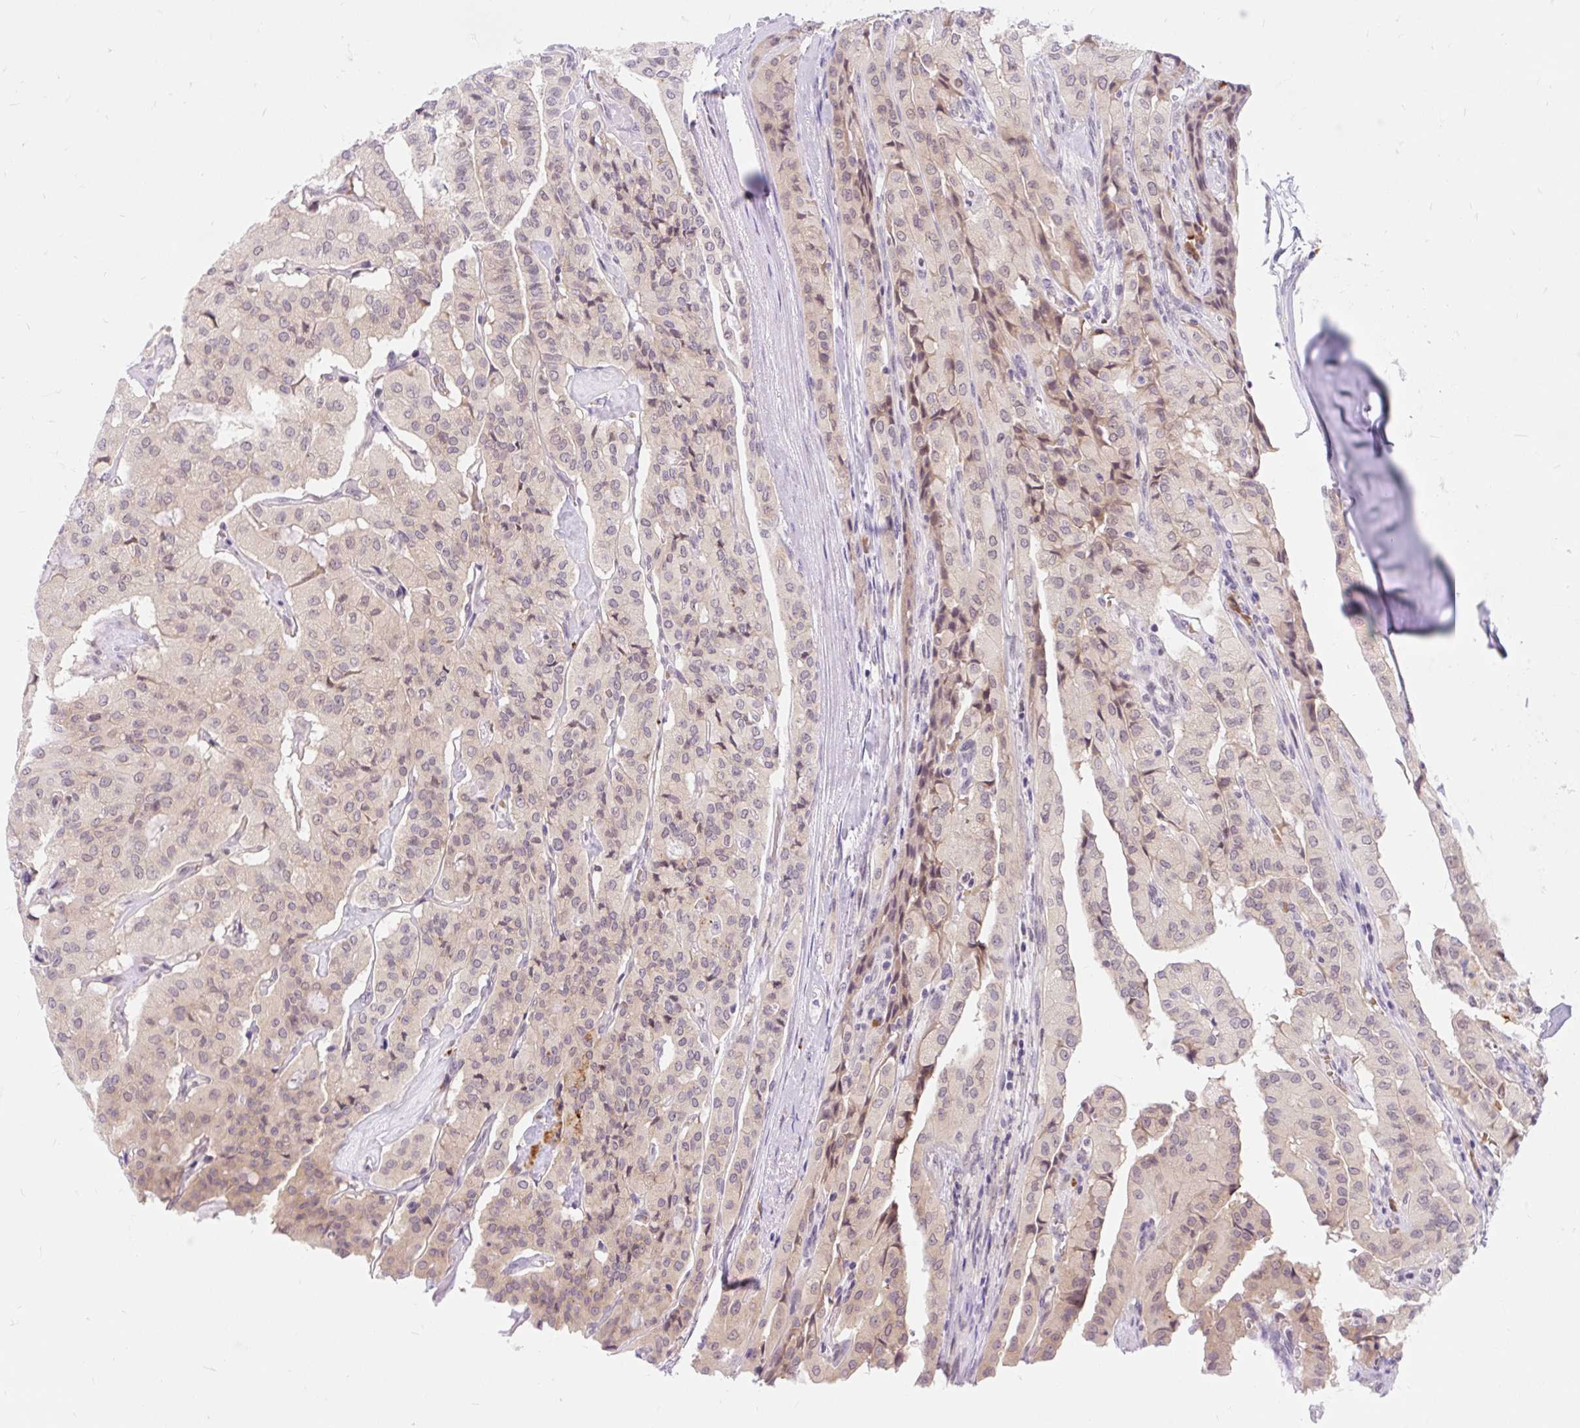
{"staining": {"intensity": "weak", "quantity": "25%-75%", "location": "cytoplasmic/membranous"}, "tissue": "thyroid cancer", "cell_type": "Tumor cells", "image_type": "cancer", "snomed": [{"axis": "morphology", "description": "Papillary adenocarcinoma, NOS"}, {"axis": "topography", "description": "Thyroid gland"}], "caption": "Immunohistochemical staining of thyroid cancer demonstrates low levels of weak cytoplasmic/membranous protein expression in approximately 25%-75% of tumor cells.", "gene": "SRSF10", "patient": {"sex": "female", "age": 59}}